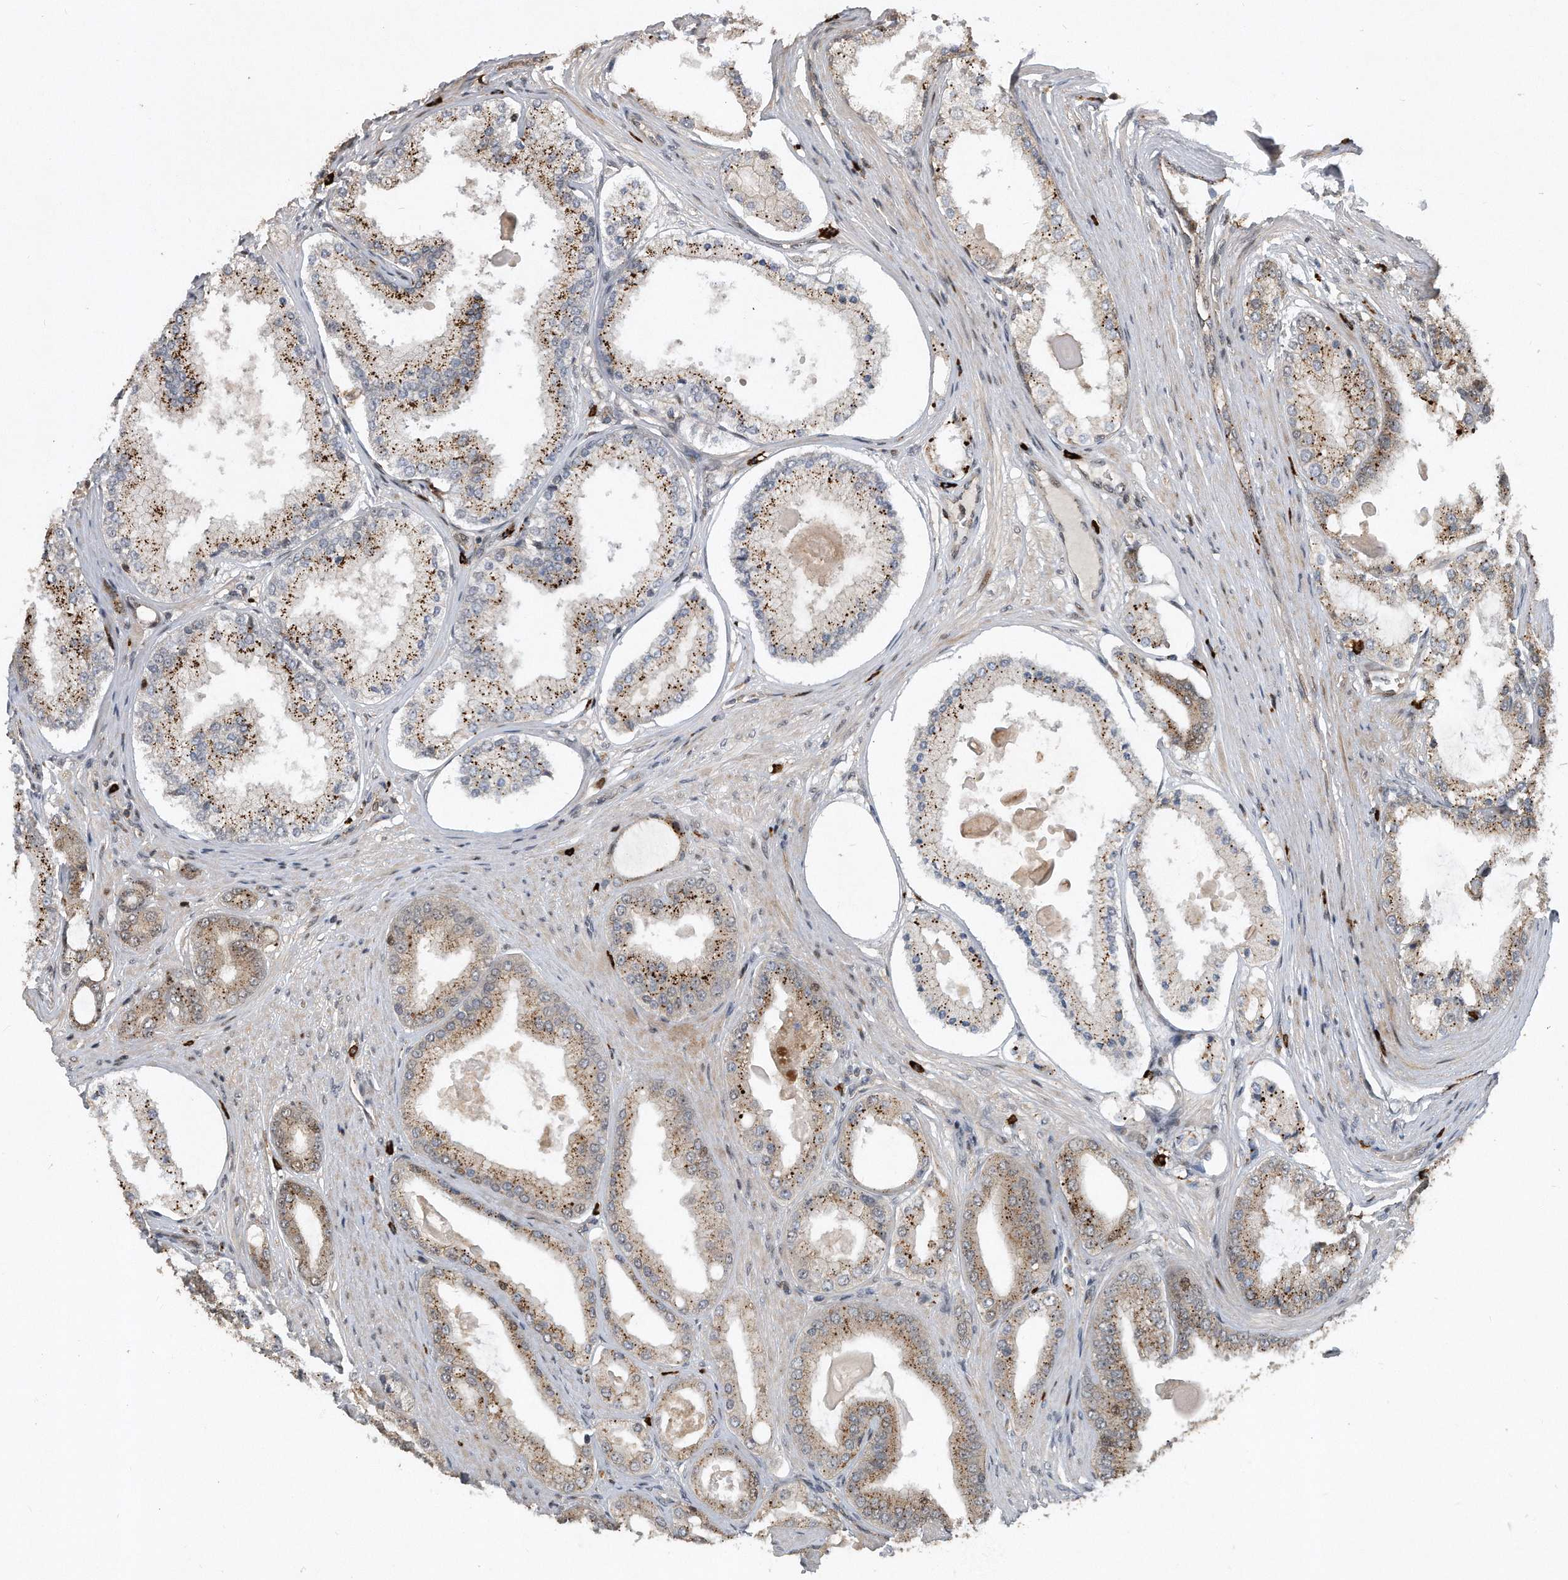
{"staining": {"intensity": "moderate", "quantity": ">75%", "location": "cytoplasmic/membranous"}, "tissue": "prostate cancer", "cell_type": "Tumor cells", "image_type": "cancer", "snomed": [{"axis": "morphology", "description": "Adenocarcinoma, High grade"}, {"axis": "topography", "description": "Prostate"}], "caption": "Immunohistochemical staining of prostate cancer (adenocarcinoma (high-grade)) reveals moderate cytoplasmic/membranous protein staining in about >75% of tumor cells. Nuclei are stained in blue.", "gene": "PGBD2", "patient": {"sex": "male", "age": 60}}